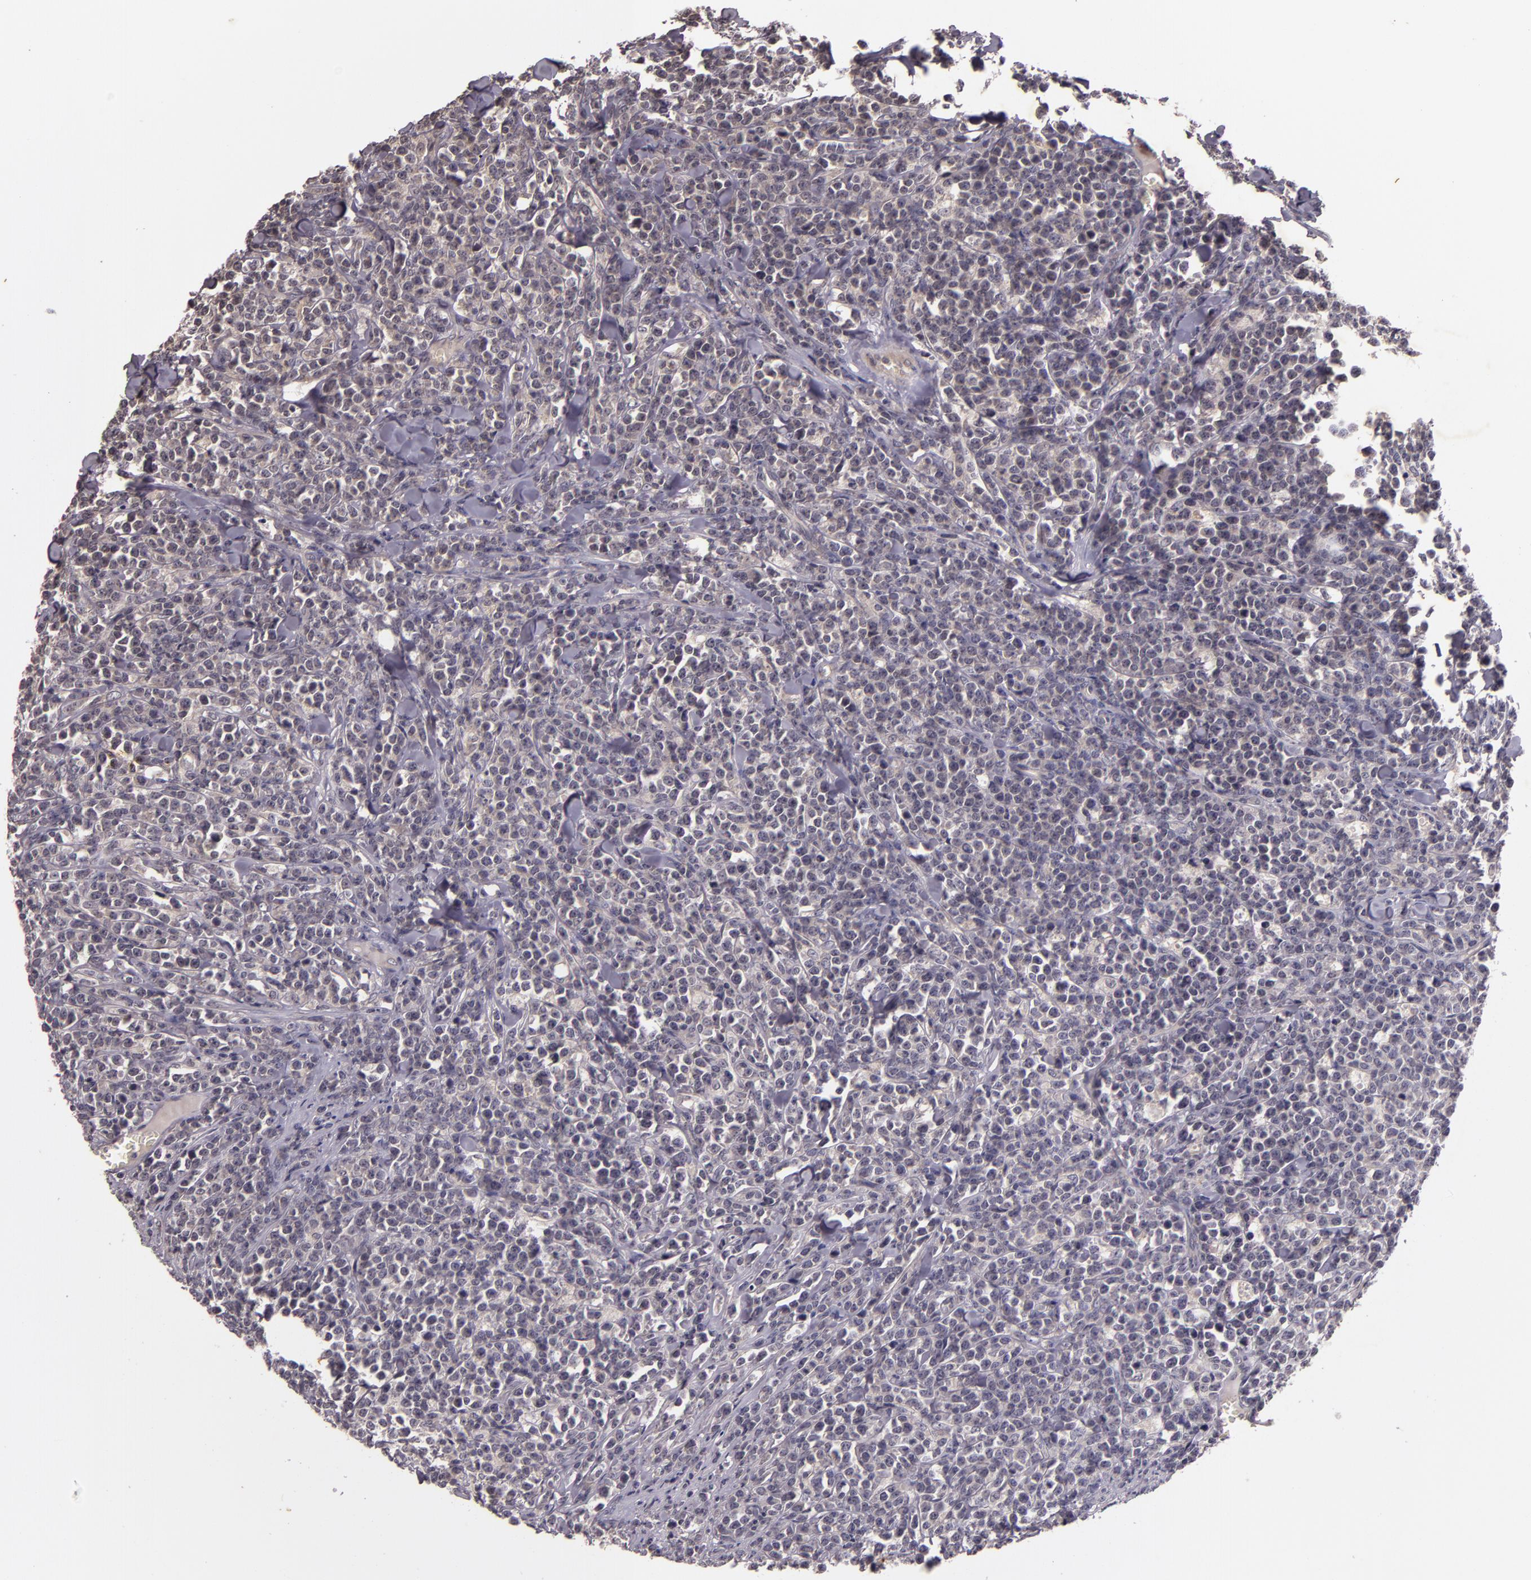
{"staining": {"intensity": "negative", "quantity": "none", "location": "none"}, "tissue": "lymphoma", "cell_type": "Tumor cells", "image_type": "cancer", "snomed": [{"axis": "morphology", "description": "Malignant lymphoma, non-Hodgkin's type, High grade"}, {"axis": "topography", "description": "Small intestine"}, {"axis": "topography", "description": "Colon"}], "caption": "Tumor cells show no significant staining in malignant lymphoma, non-Hodgkin's type (high-grade).", "gene": "TFF1", "patient": {"sex": "male", "age": 8}}